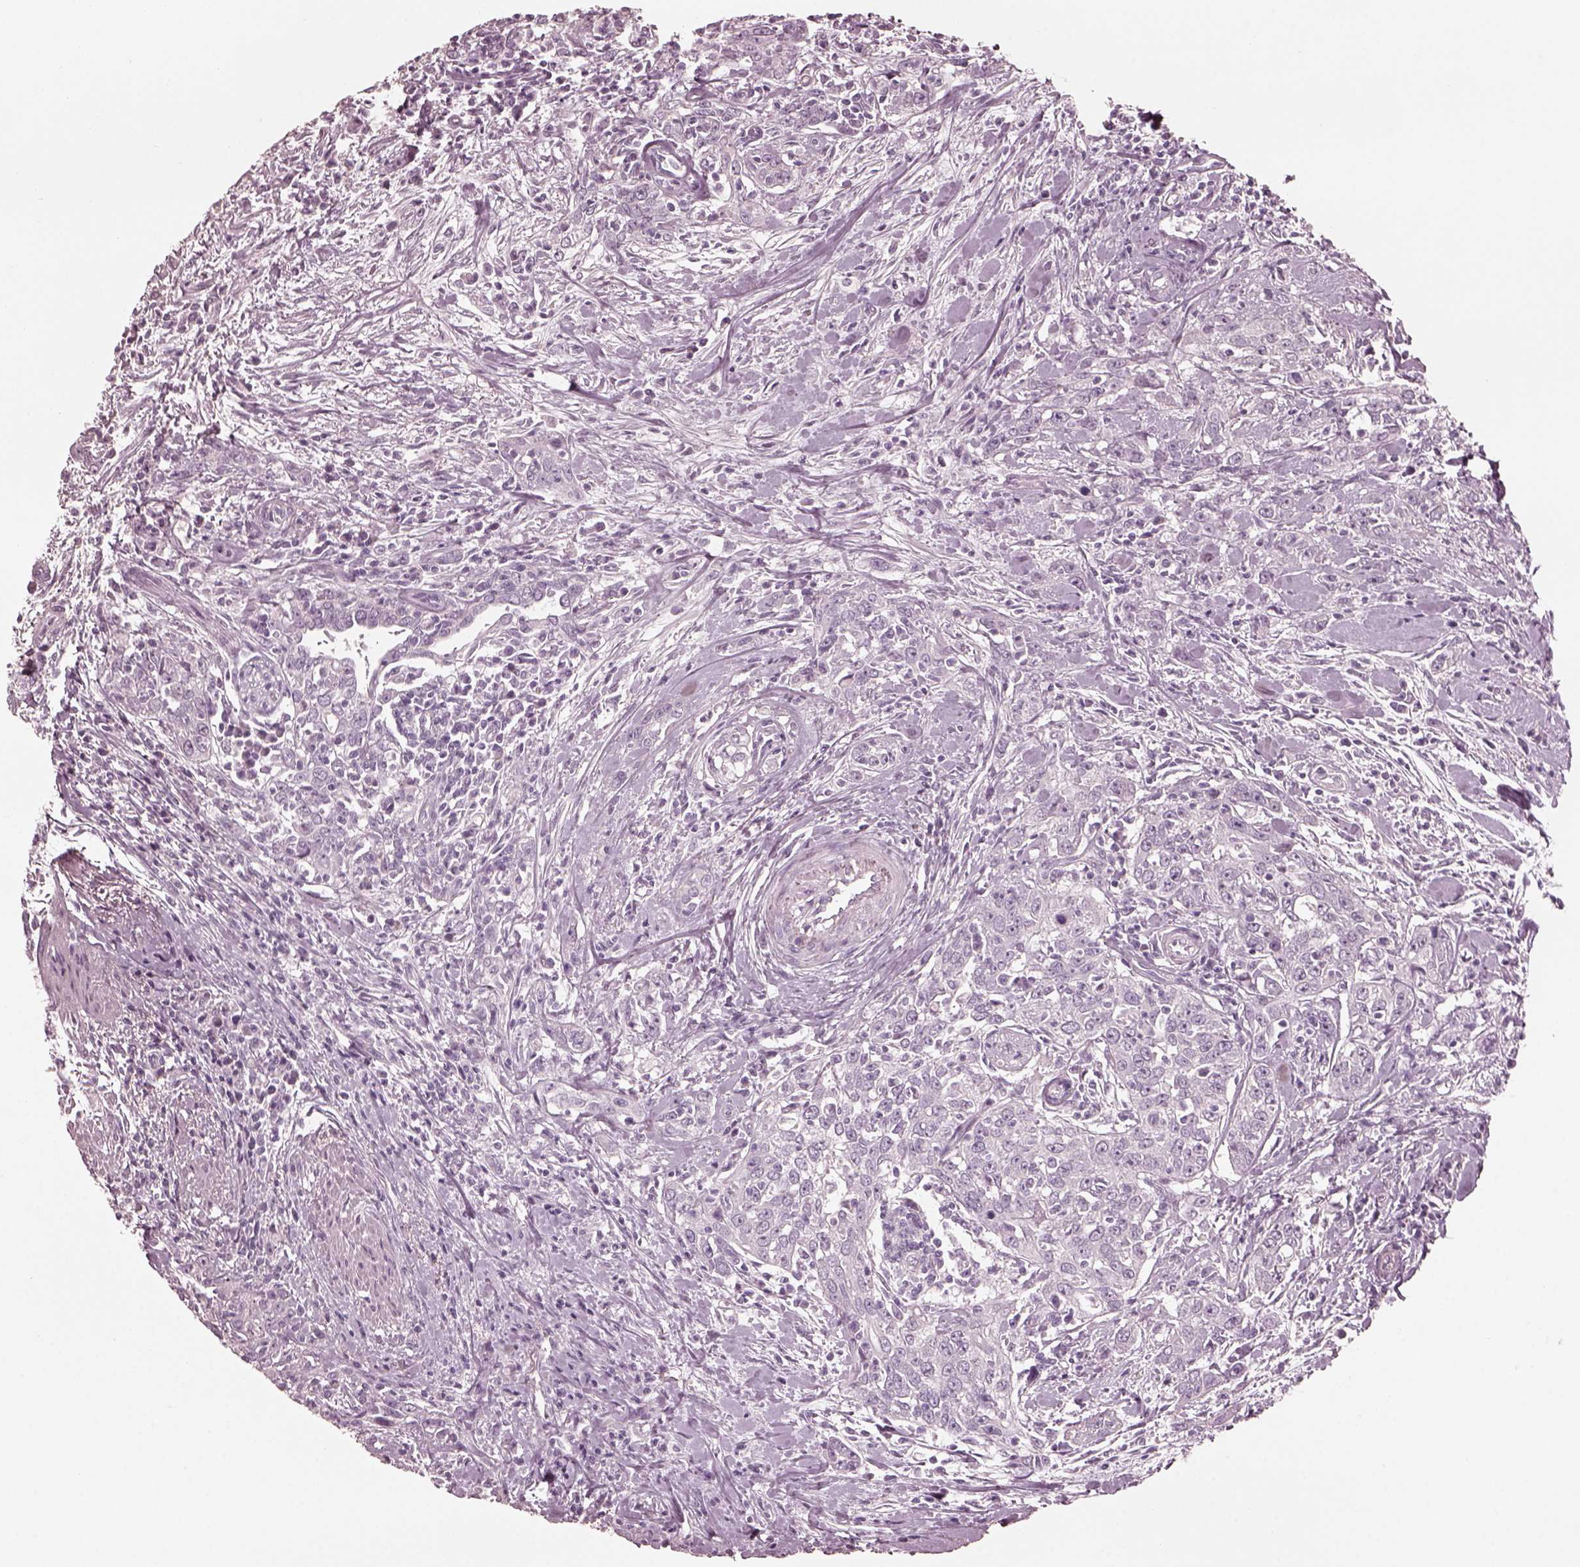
{"staining": {"intensity": "negative", "quantity": "none", "location": "none"}, "tissue": "urothelial cancer", "cell_type": "Tumor cells", "image_type": "cancer", "snomed": [{"axis": "morphology", "description": "Urothelial carcinoma, High grade"}, {"axis": "topography", "description": "Urinary bladder"}], "caption": "Immunohistochemical staining of human high-grade urothelial carcinoma exhibits no significant positivity in tumor cells. The staining was performed using DAB (3,3'-diaminobenzidine) to visualize the protein expression in brown, while the nuclei were stained in blue with hematoxylin (Magnification: 20x).", "gene": "CGA", "patient": {"sex": "male", "age": 83}}